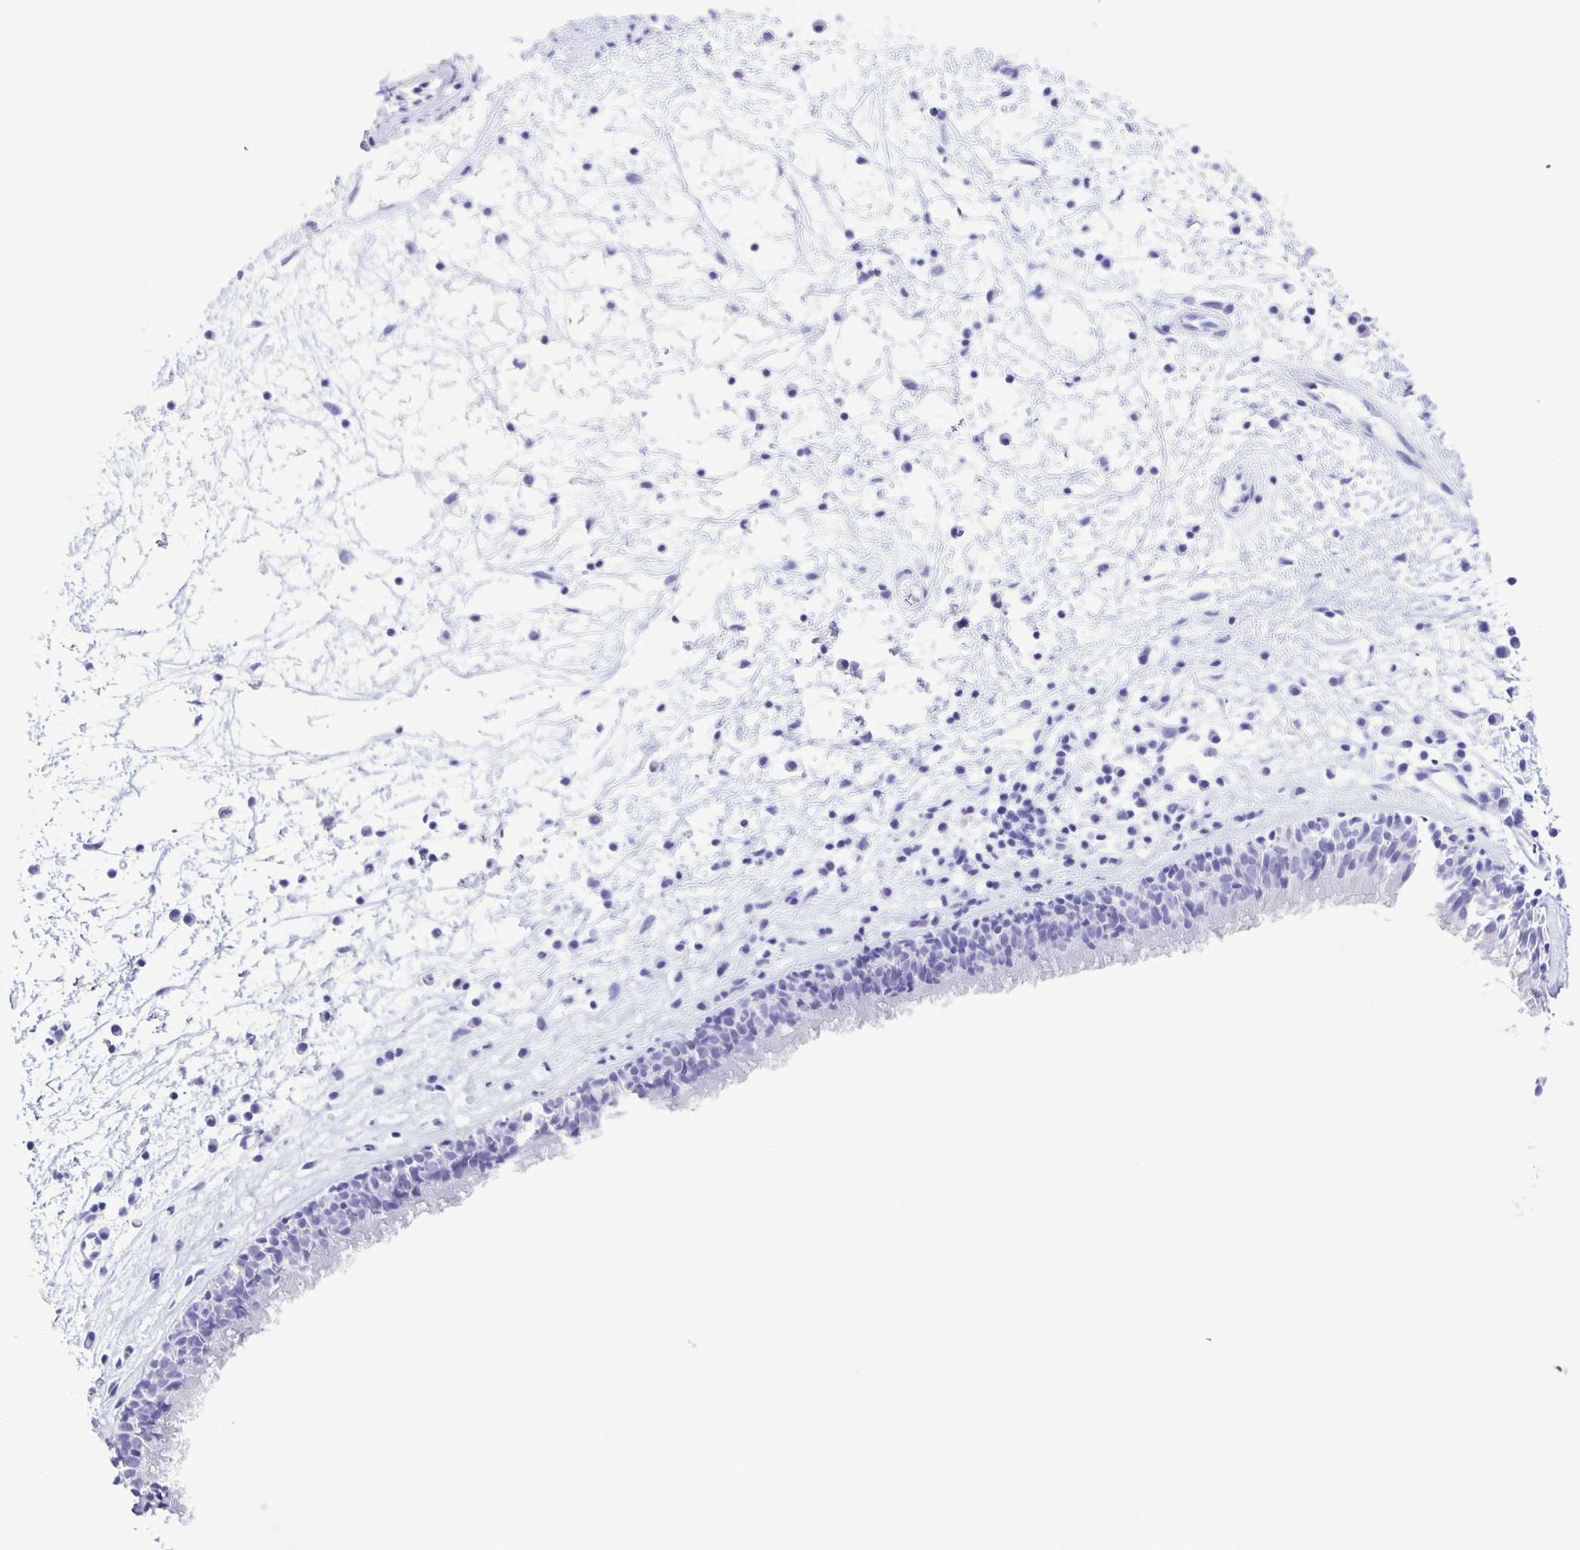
{"staining": {"intensity": "negative", "quantity": "none", "location": "none"}, "tissue": "nasopharynx", "cell_type": "Respiratory epithelial cells", "image_type": "normal", "snomed": [{"axis": "morphology", "description": "Normal tissue, NOS"}, {"axis": "topography", "description": "Nasopharynx"}], "caption": "There is no significant expression in respiratory epithelial cells of nasopharynx. (Brightfield microscopy of DAB (3,3'-diaminobenzidine) immunohistochemistry (IHC) at high magnification).", "gene": "SYT1", "patient": {"sex": "male", "age": 24}}